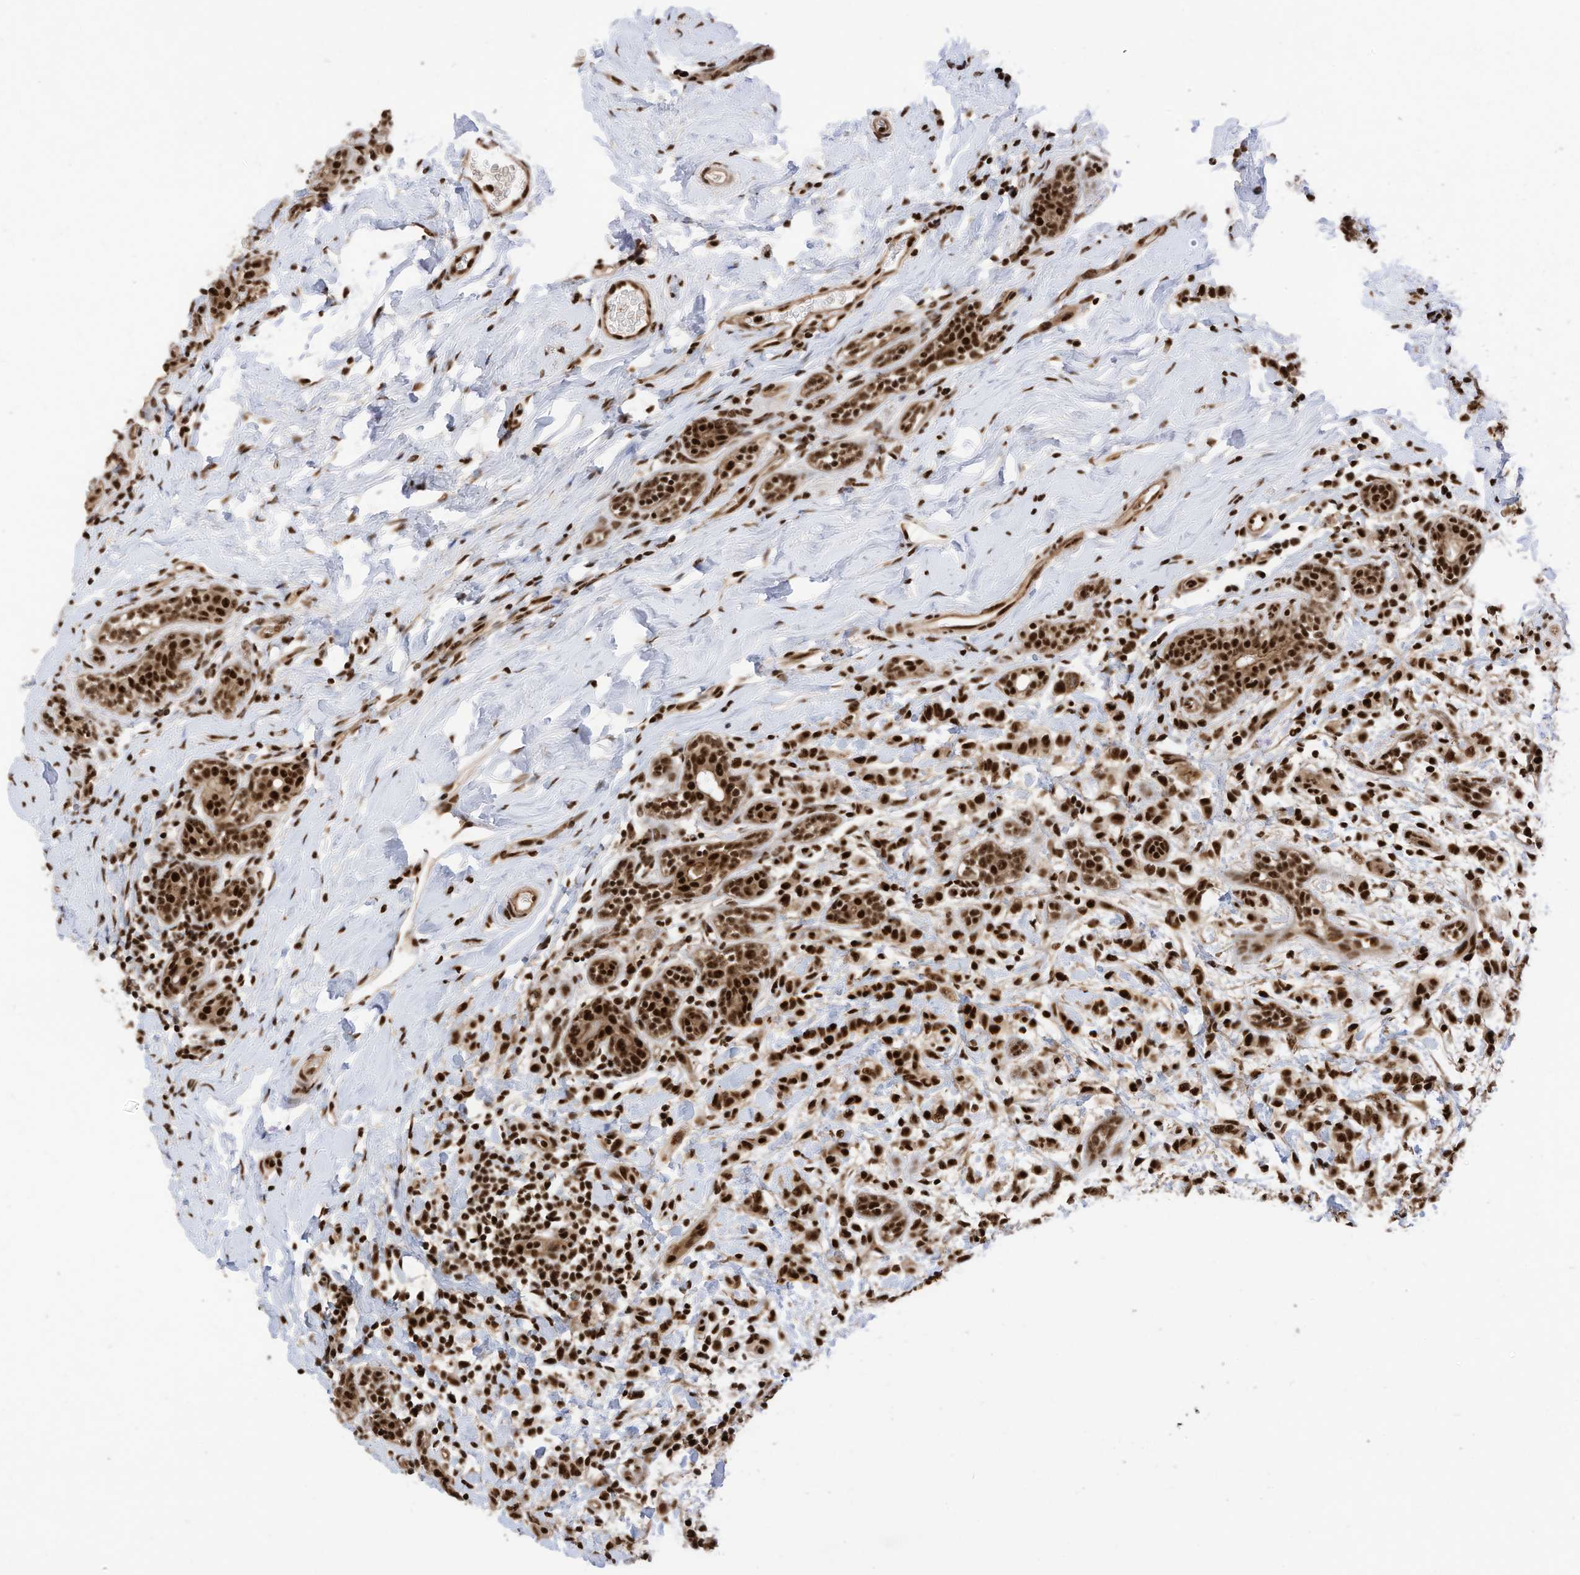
{"staining": {"intensity": "strong", "quantity": ">75%", "location": "nuclear"}, "tissue": "breast cancer", "cell_type": "Tumor cells", "image_type": "cancer", "snomed": [{"axis": "morphology", "description": "Normal tissue, NOS"}, {"axis": "morphology", "description": "Lobular carcinoma"}, {"axis": "topography", "description": "Breast"}], "caption": "Strong nuclear positivity is seen in approximately >75% of tumor cells in lobular carcinoma (breast).", "gene": "SF3A3", "patient": {"sex": "female", "age": 47}}